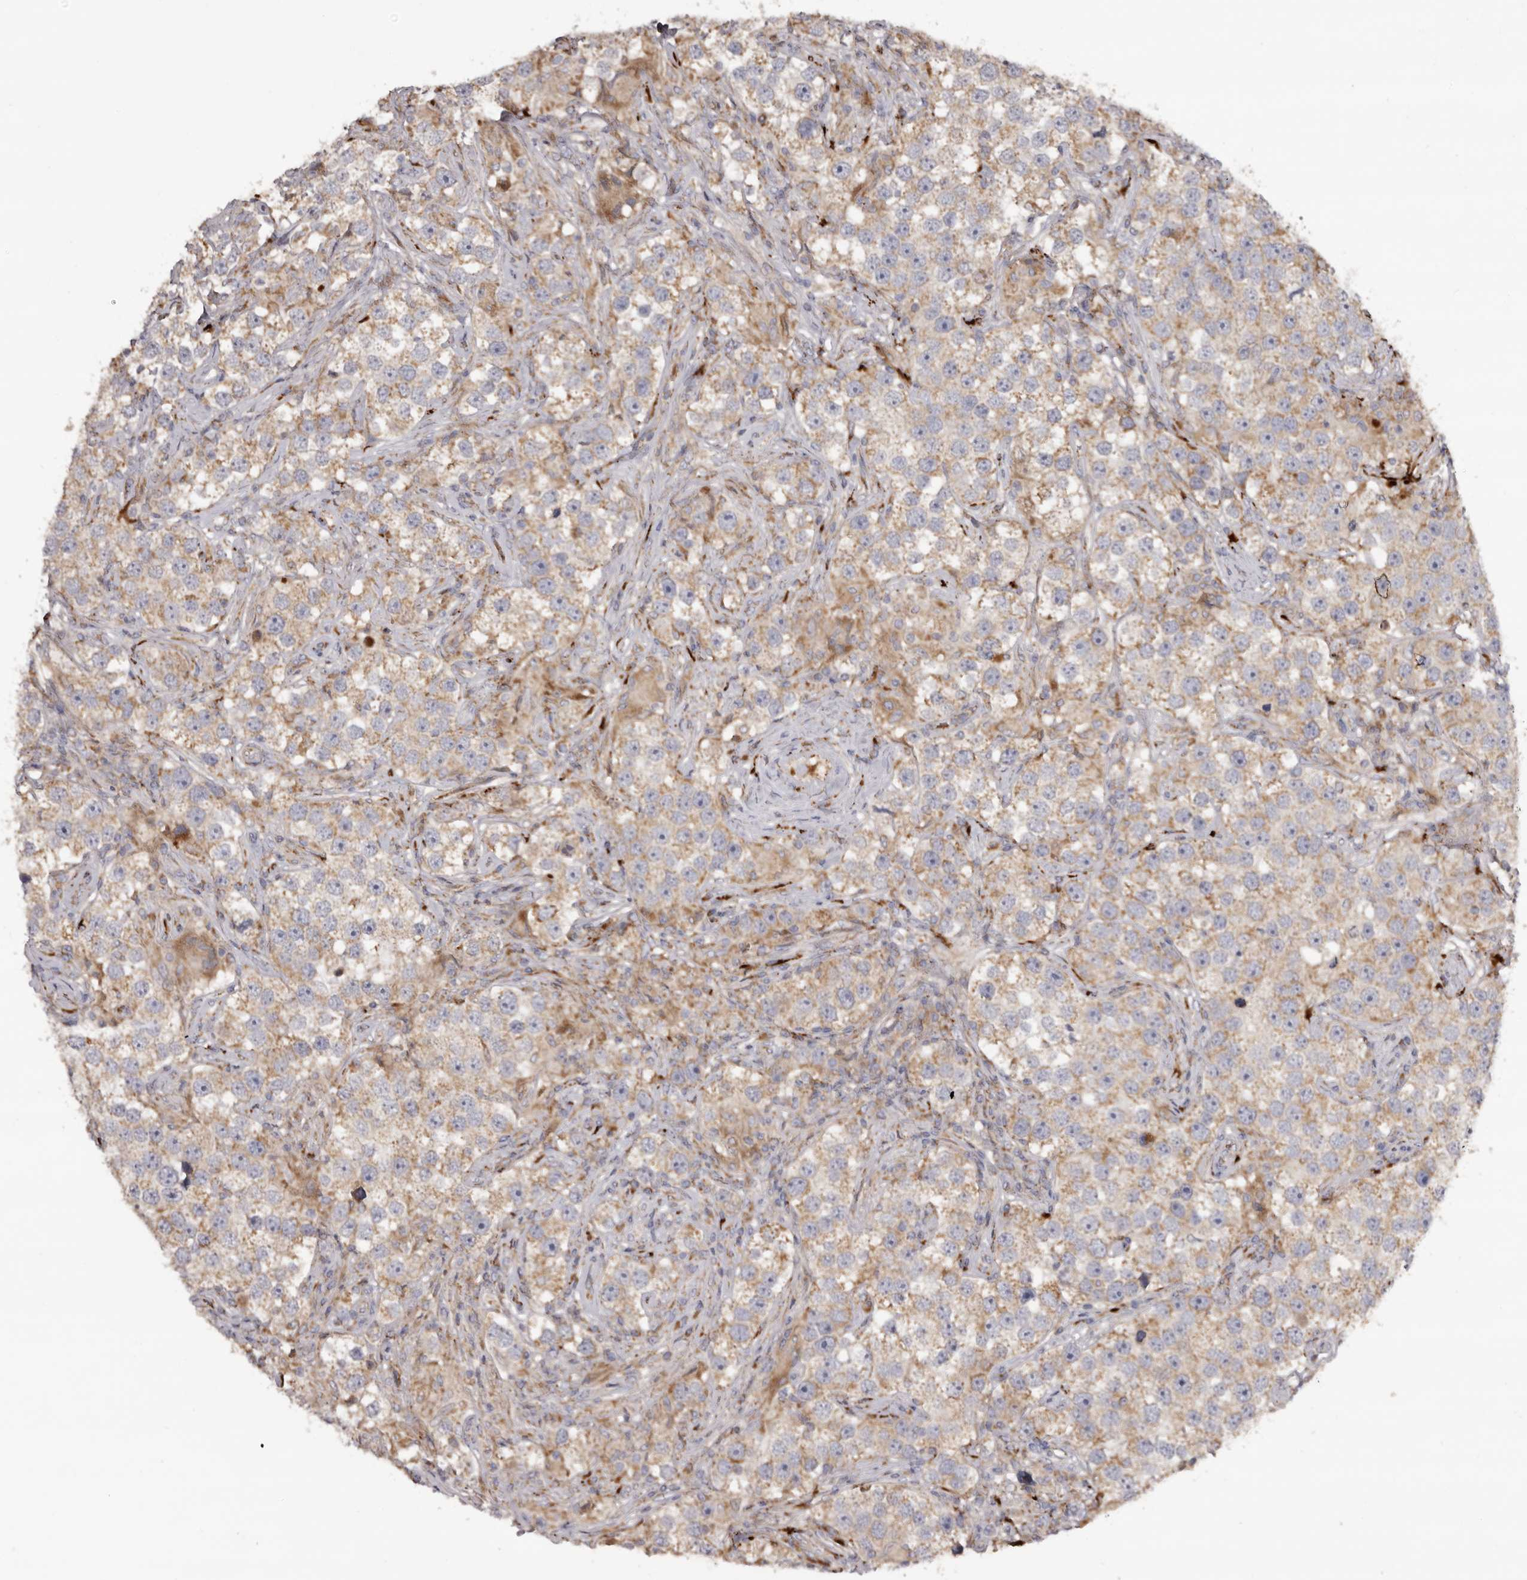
{"staining": {"intensity": "weak", "quantity": ">75%", "location": "cytoplasmic/membranous"}, "tissue": "testis cancer", "cell_type": "Tumor cells", "image_type": "cancer", "snomed": [{"axis": "morphology", "description": "Seminoma, NOS"}, {"axis": "topography", "description": "Testis"}], "caption": "Immunohistochemical staining of human seminoma (testis) exhibits low levels of weak cytoplasmic/membranous staining in approximately >75% of tumor cells.", "gene": "MECR", "patient": {"sex": "male", "age": 49}}